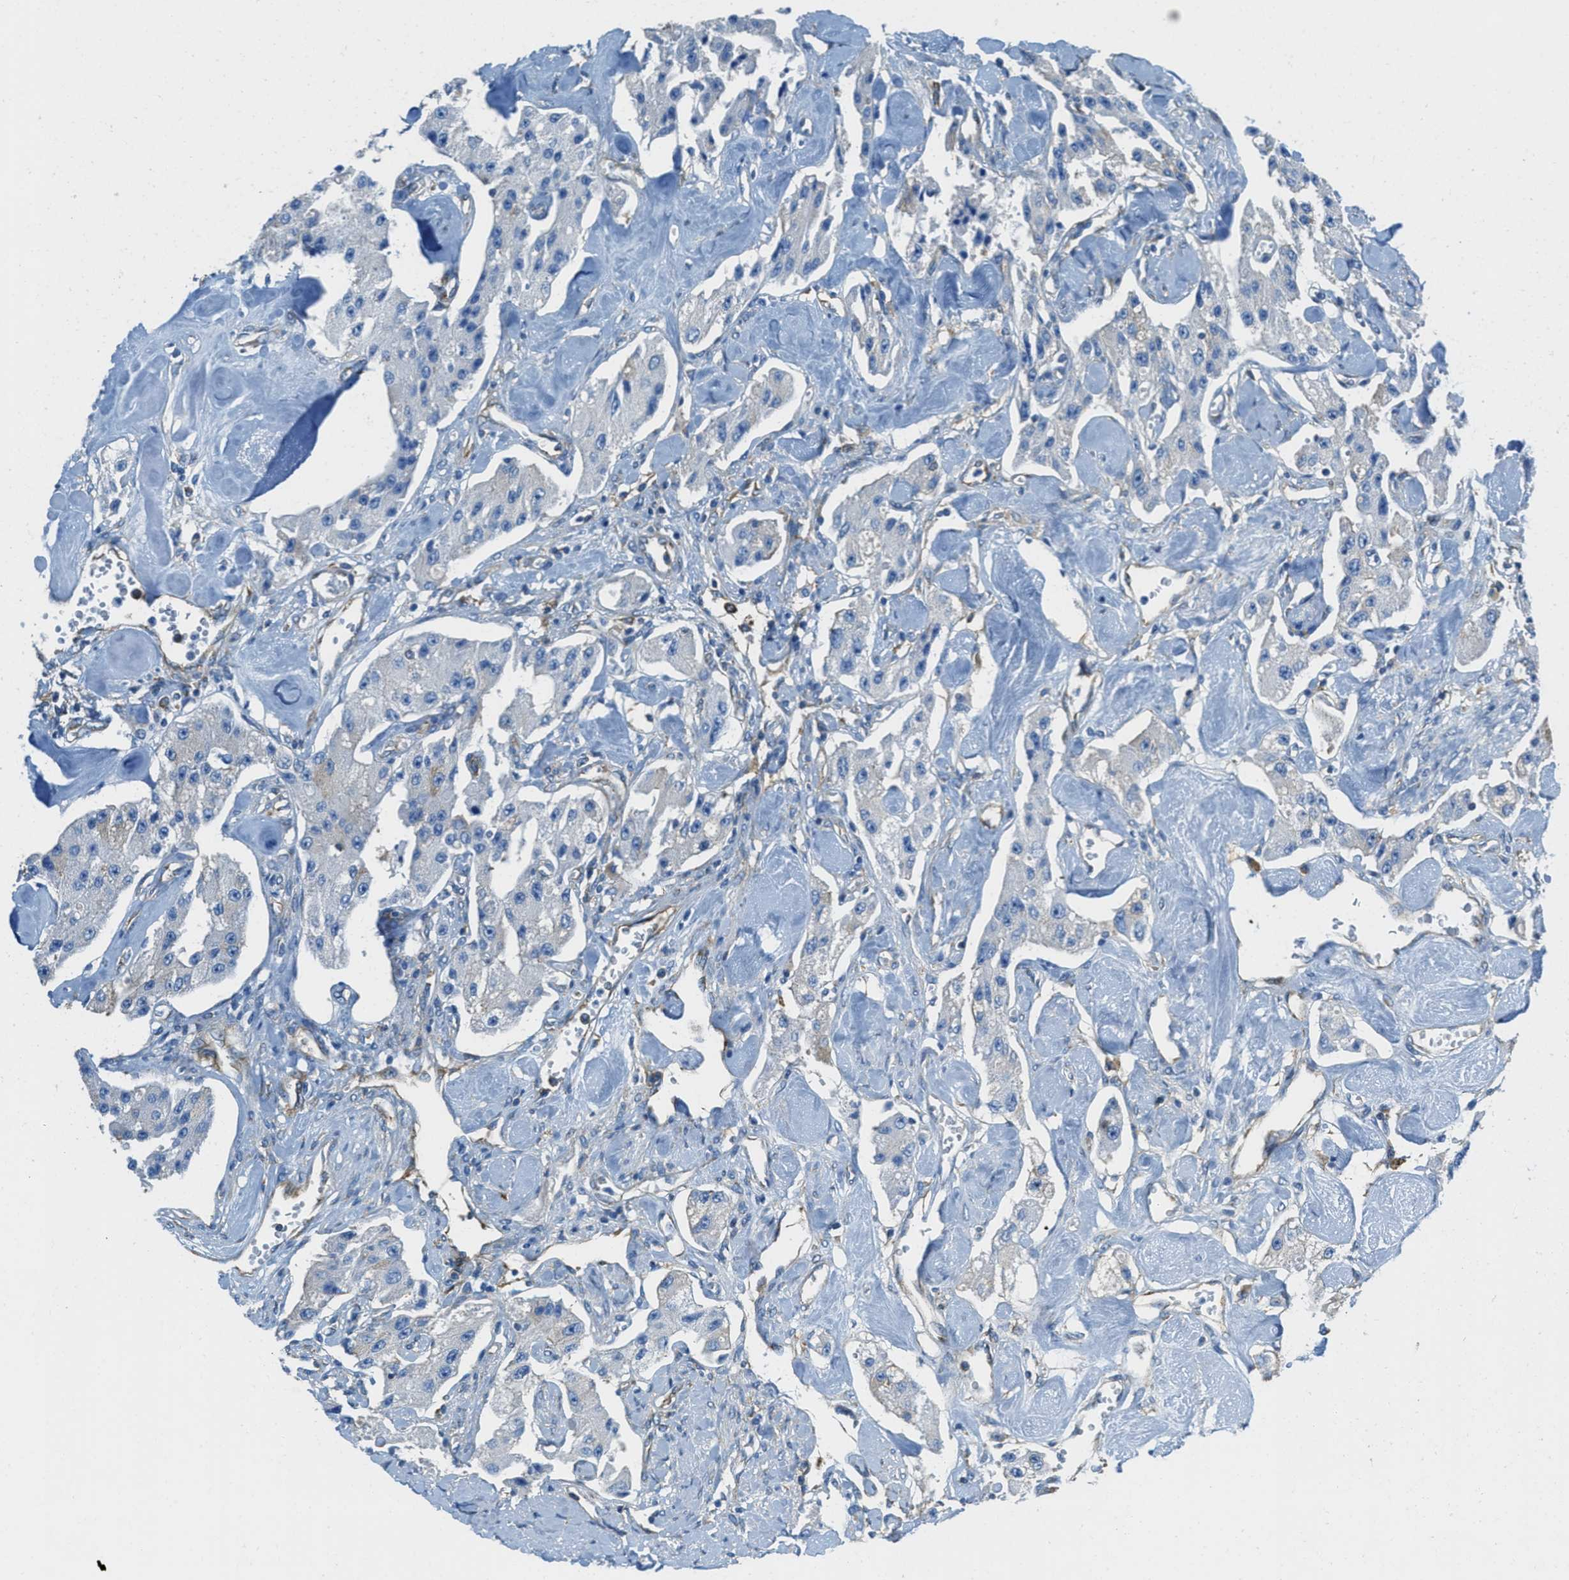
{"staining": {"intensity": "weak", "quantity": "<25%", "location": "cytoplasmic/membranous"}, "tissue": "carcinoid", "cell_type": "Tumor cells", "image_type": "cancer", "snomed": [{"axis": "morphology", "description": "Carcinoid, malignant, NOS"}, {"axis": "topography", "description": "Pancreas"}], "caption": "High magnification brightfield microscopy of carcinoid stained with DAB (brown) and counterstained with hematoxylin (blue): tumor cells show no significant positivity. (Brightfield microscopy of DAB immunohistochemistry at high magnification).", "gene": "AP2B1", "patient": {"sex": "male", "age": 41}}